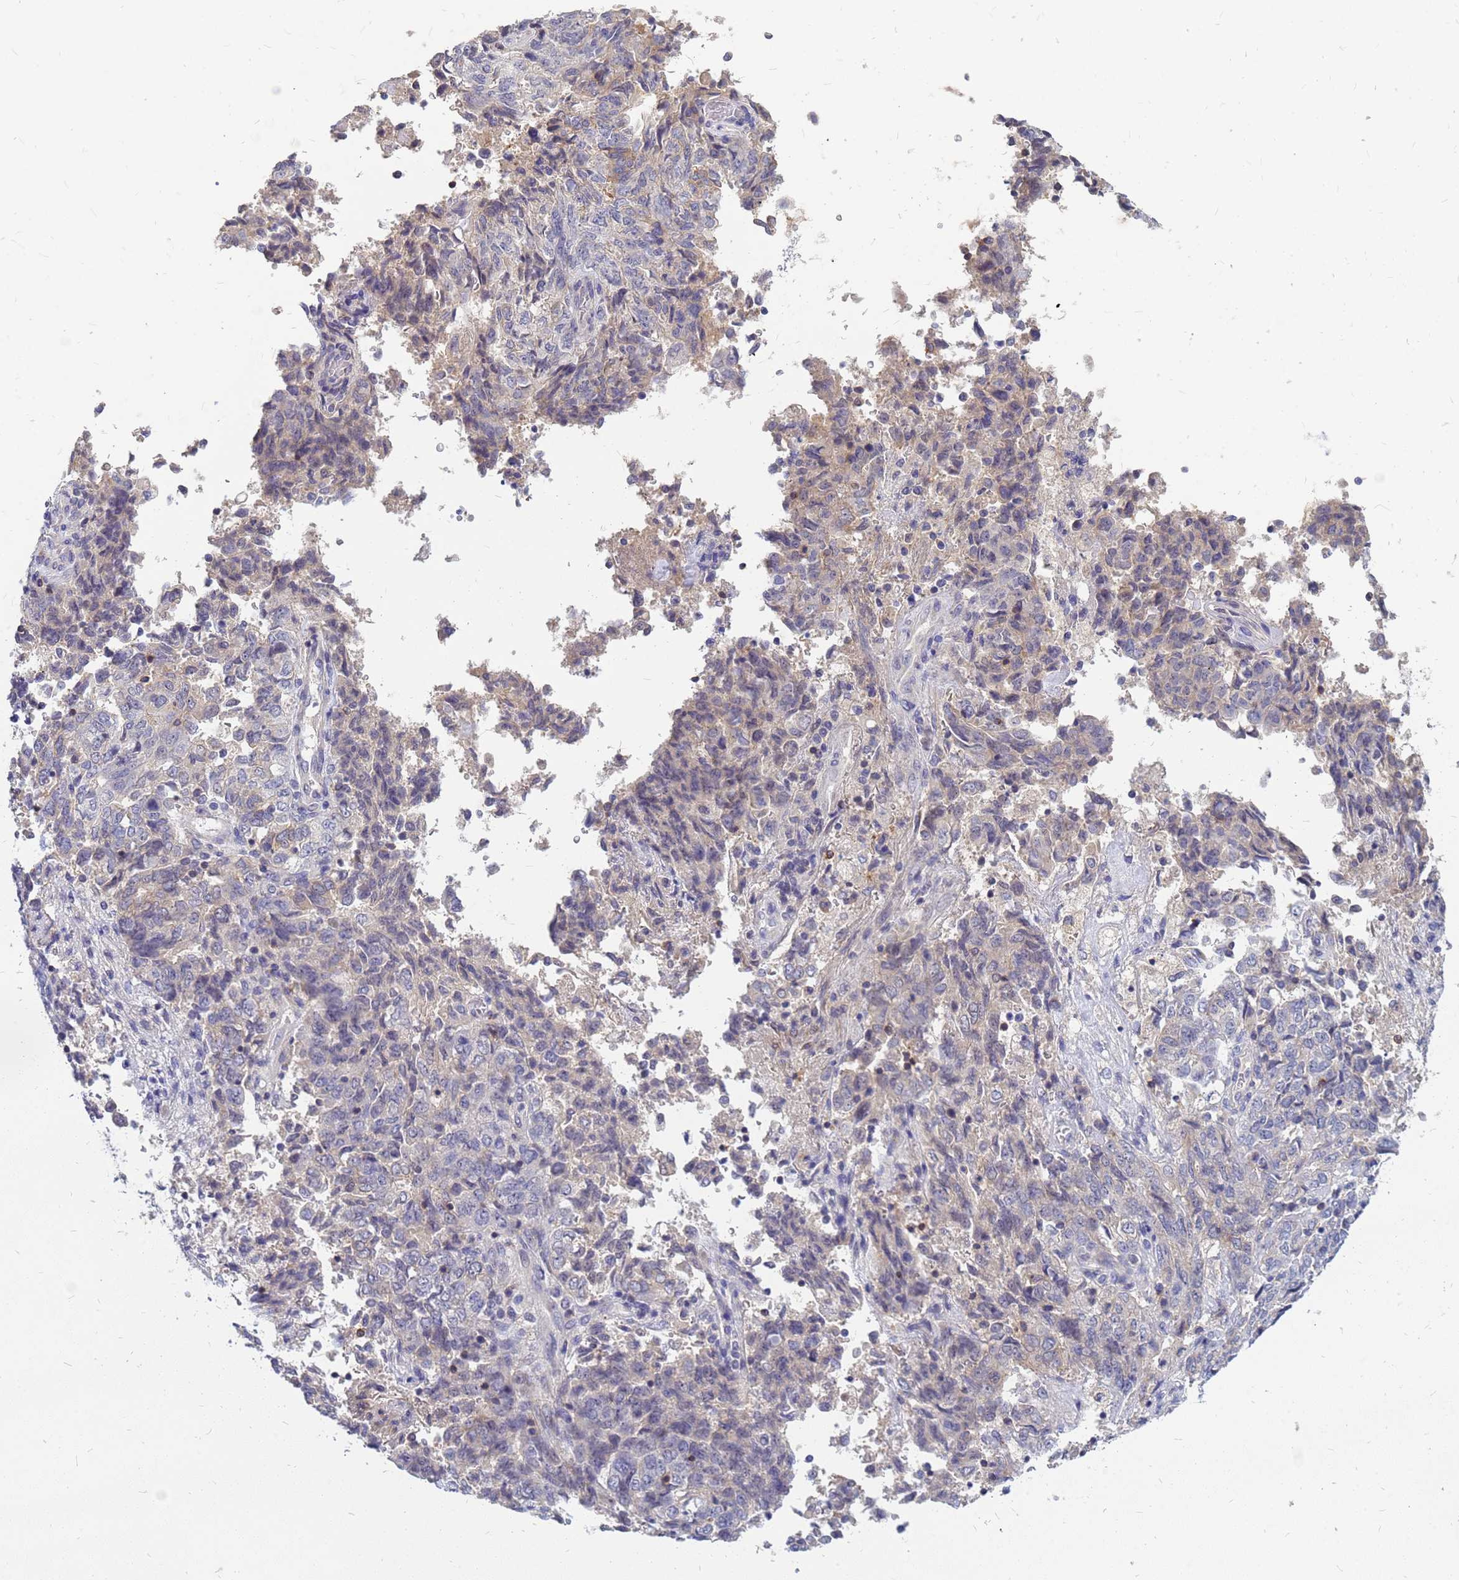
{"staining": {"intensity": "negative", "quantity": "none", "location": "none"}, "tissue": "endometrial cancer", "cell_type": "Tumor cells", "image_type": "cancer", "snomed": [{"axis": "morphology", "description": "Adenocarcinoma, NOS"}, {"axis": "topography", "description": "Endometrium"}], "caption": "Tumor cells show no significant protein staining in adenocarcinoma (endometrial). (DAB IHC visualized using brightfield microscopy, high magnification).", "gene": "SRGAP3", "patient": {"sex": "female", "age": 80}}